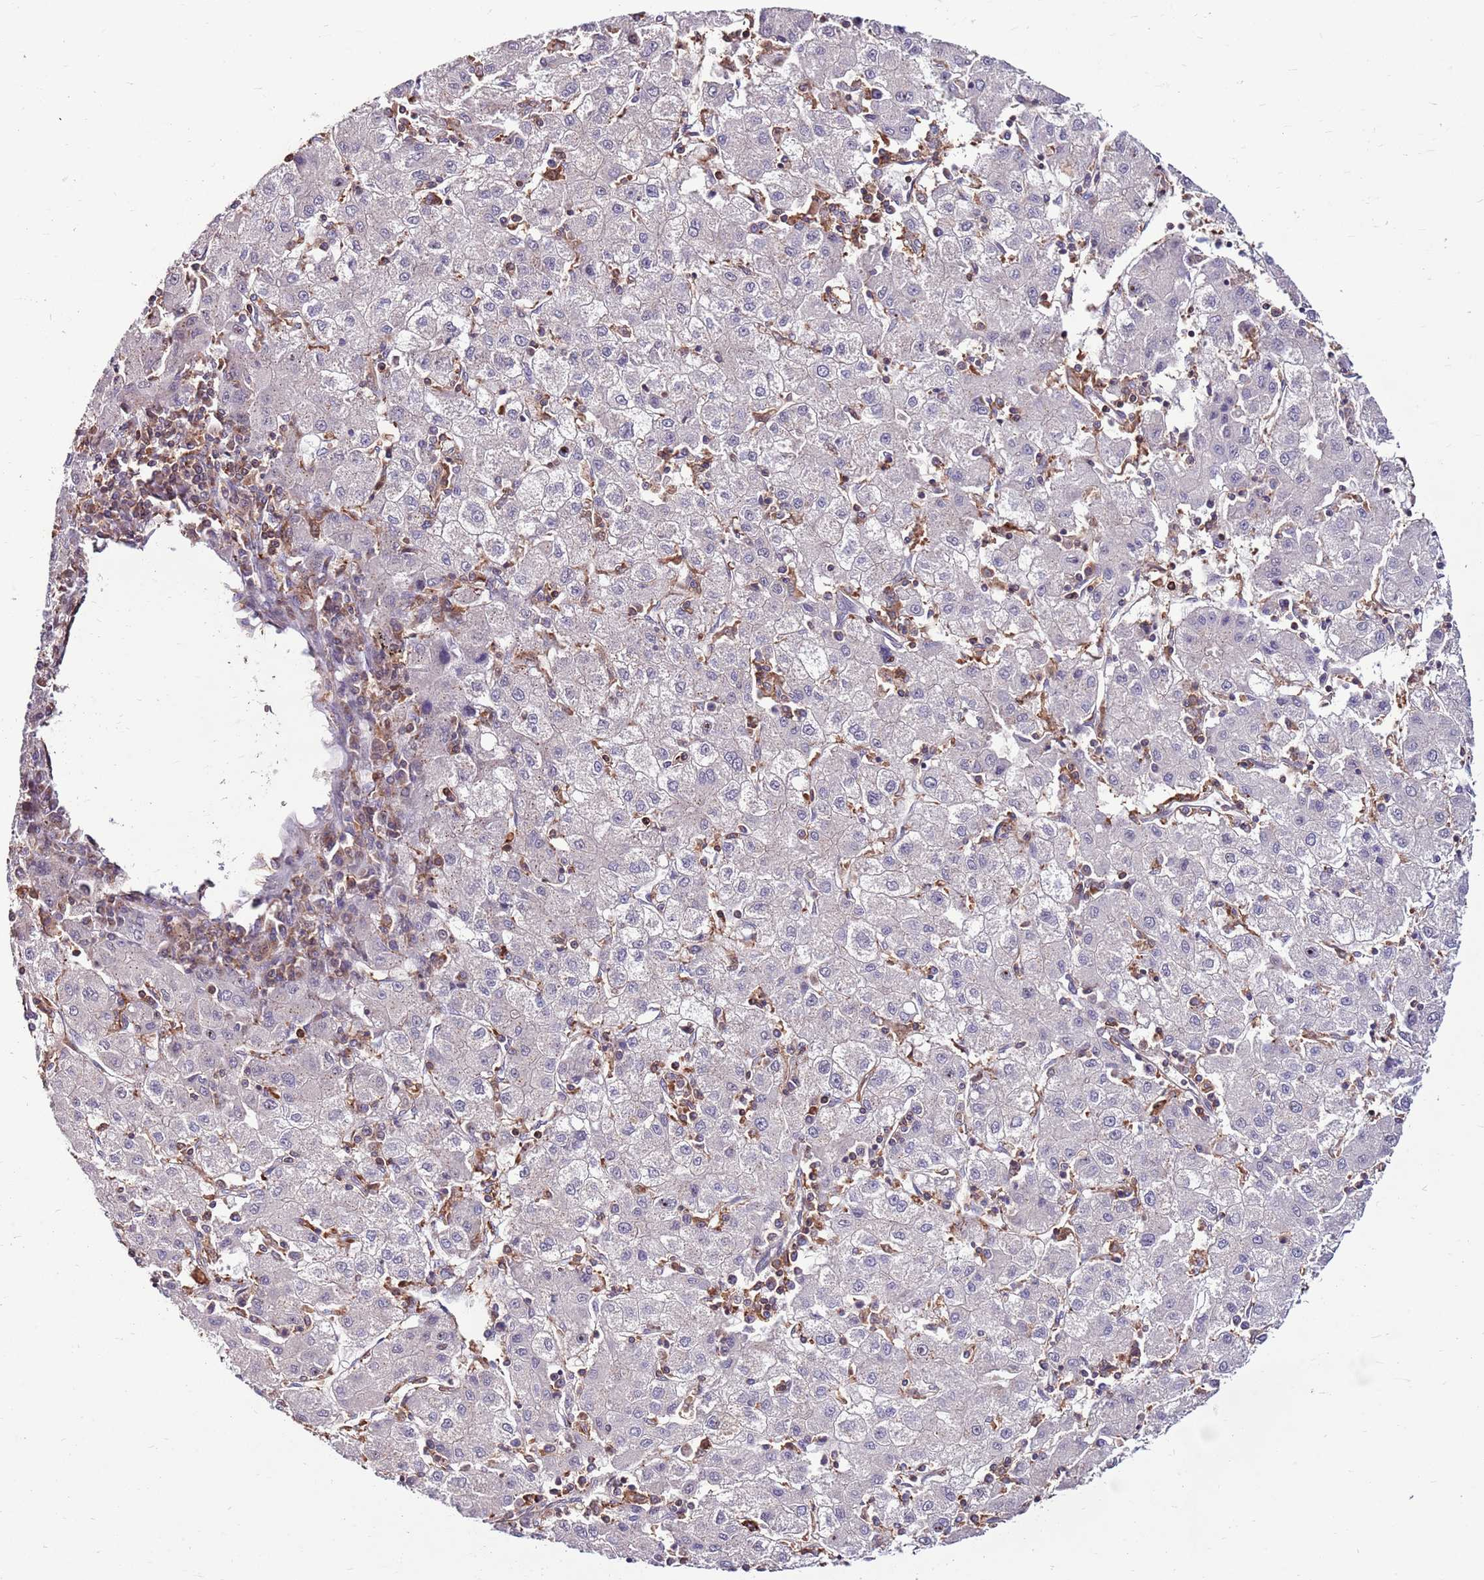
{"staining": {"intensity": "negative", "quantity": "none", "location": "none"}, "tissue": "liver cancer", "cell_type": "Tumor cells", "image_type": "cancer", "snomed": [{"axis": "morphology", "description": "Carcinoma, Hepatocellular, NOS"}, {"axis": "topography", "description": "Liver"}], "caption": "This is an immunohistochemistry (IHC) micrograph of human hepatocellular carcinoma (liver). There is no positivity in tumor cells.", "gene": "ZSWIM1", "patient": {"sex": "male", "age": 72}}